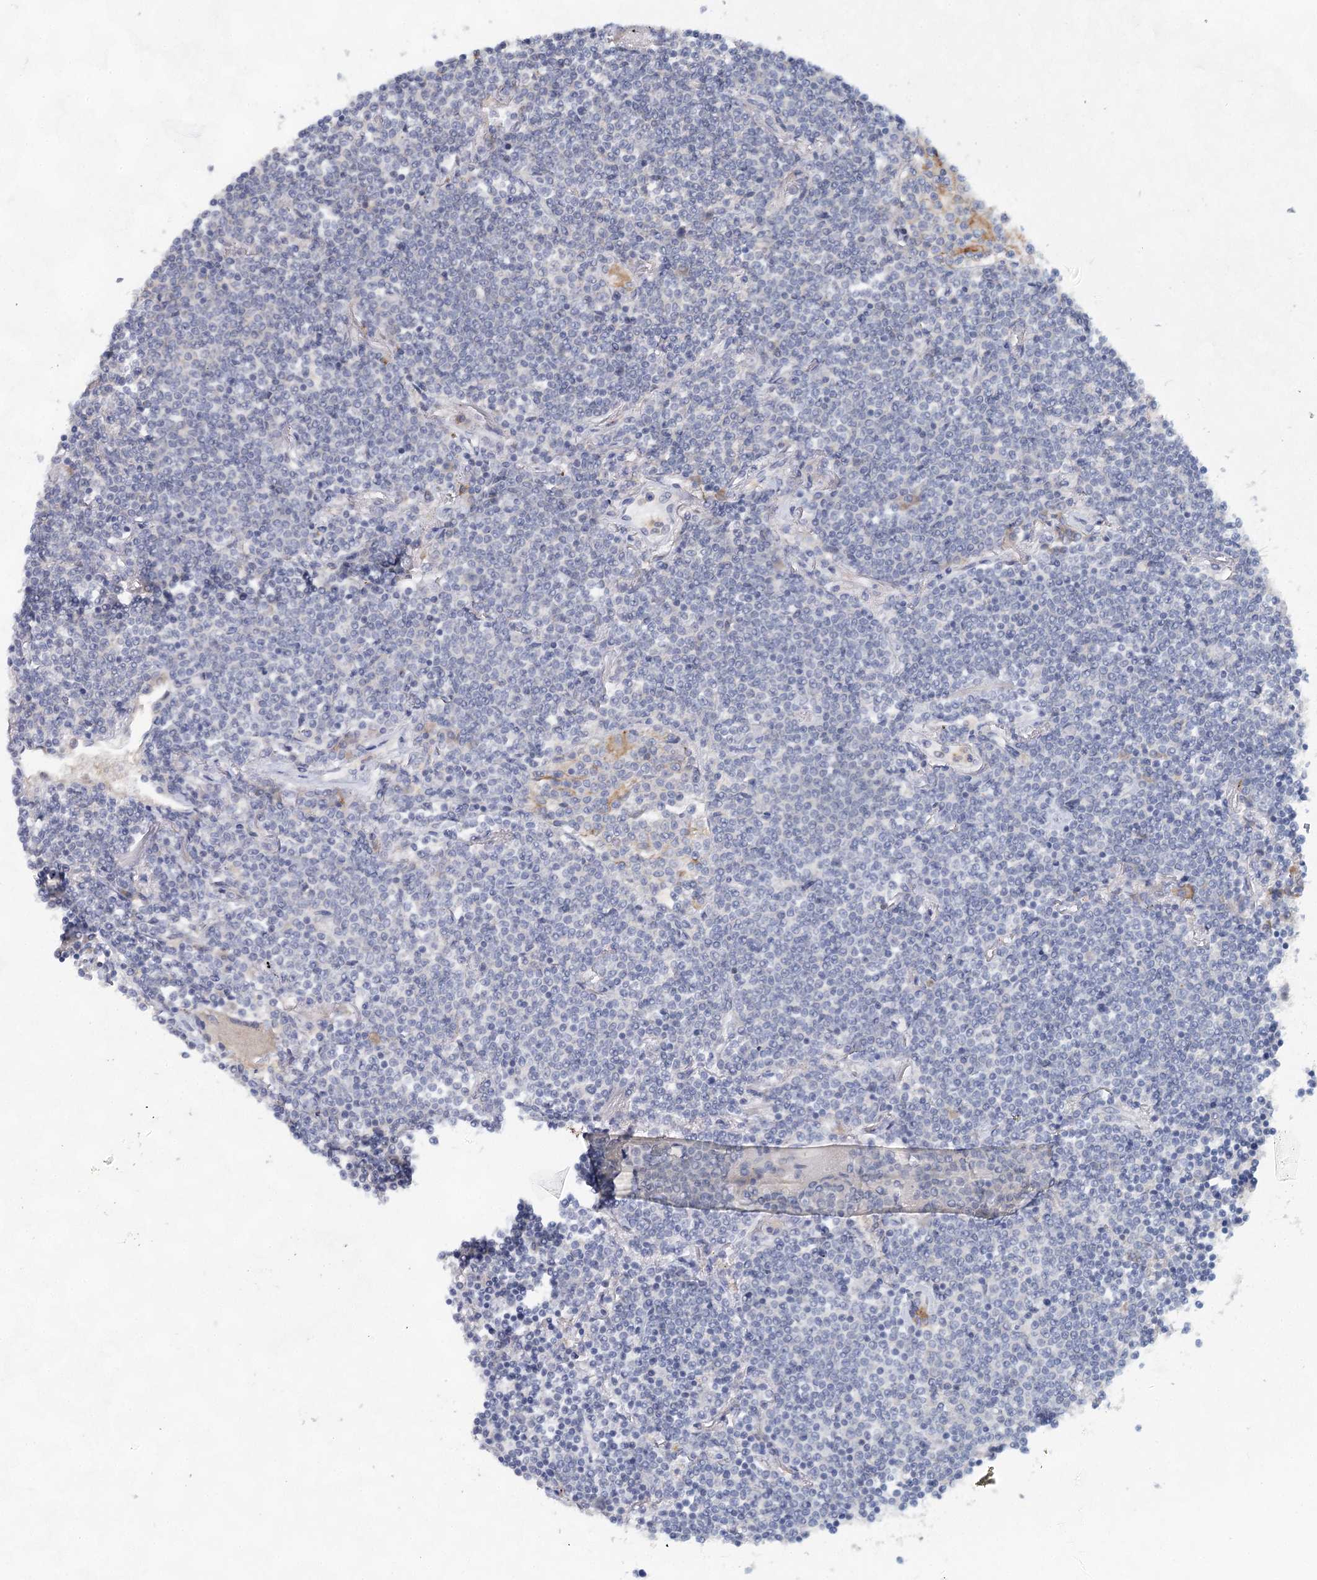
{"staining": {"intensity": "negative", "quantity": "none", "location": "none"}, "tissue": "lymphoma", "cell_type": "Tumor cells", "image_type": "cancer", "snomed": [{"axis": "morphology", "description": "Malignant lymphoma, non-Hodgkin's type, Low grade"}, {"axis": "topography", "description": "Lung"}], "caption": "IHC image of neoplastic tissue: human low-grade malignant lymphoma, non-Hodgkin's type stained with DAB (3,3'-diaminobenzidine) demonstrates no significant protein positivity in tumor cells. Nuclei are stained in blue.", "gene": "BLTP1", "patient": {"sex": "female", "age": 71}}